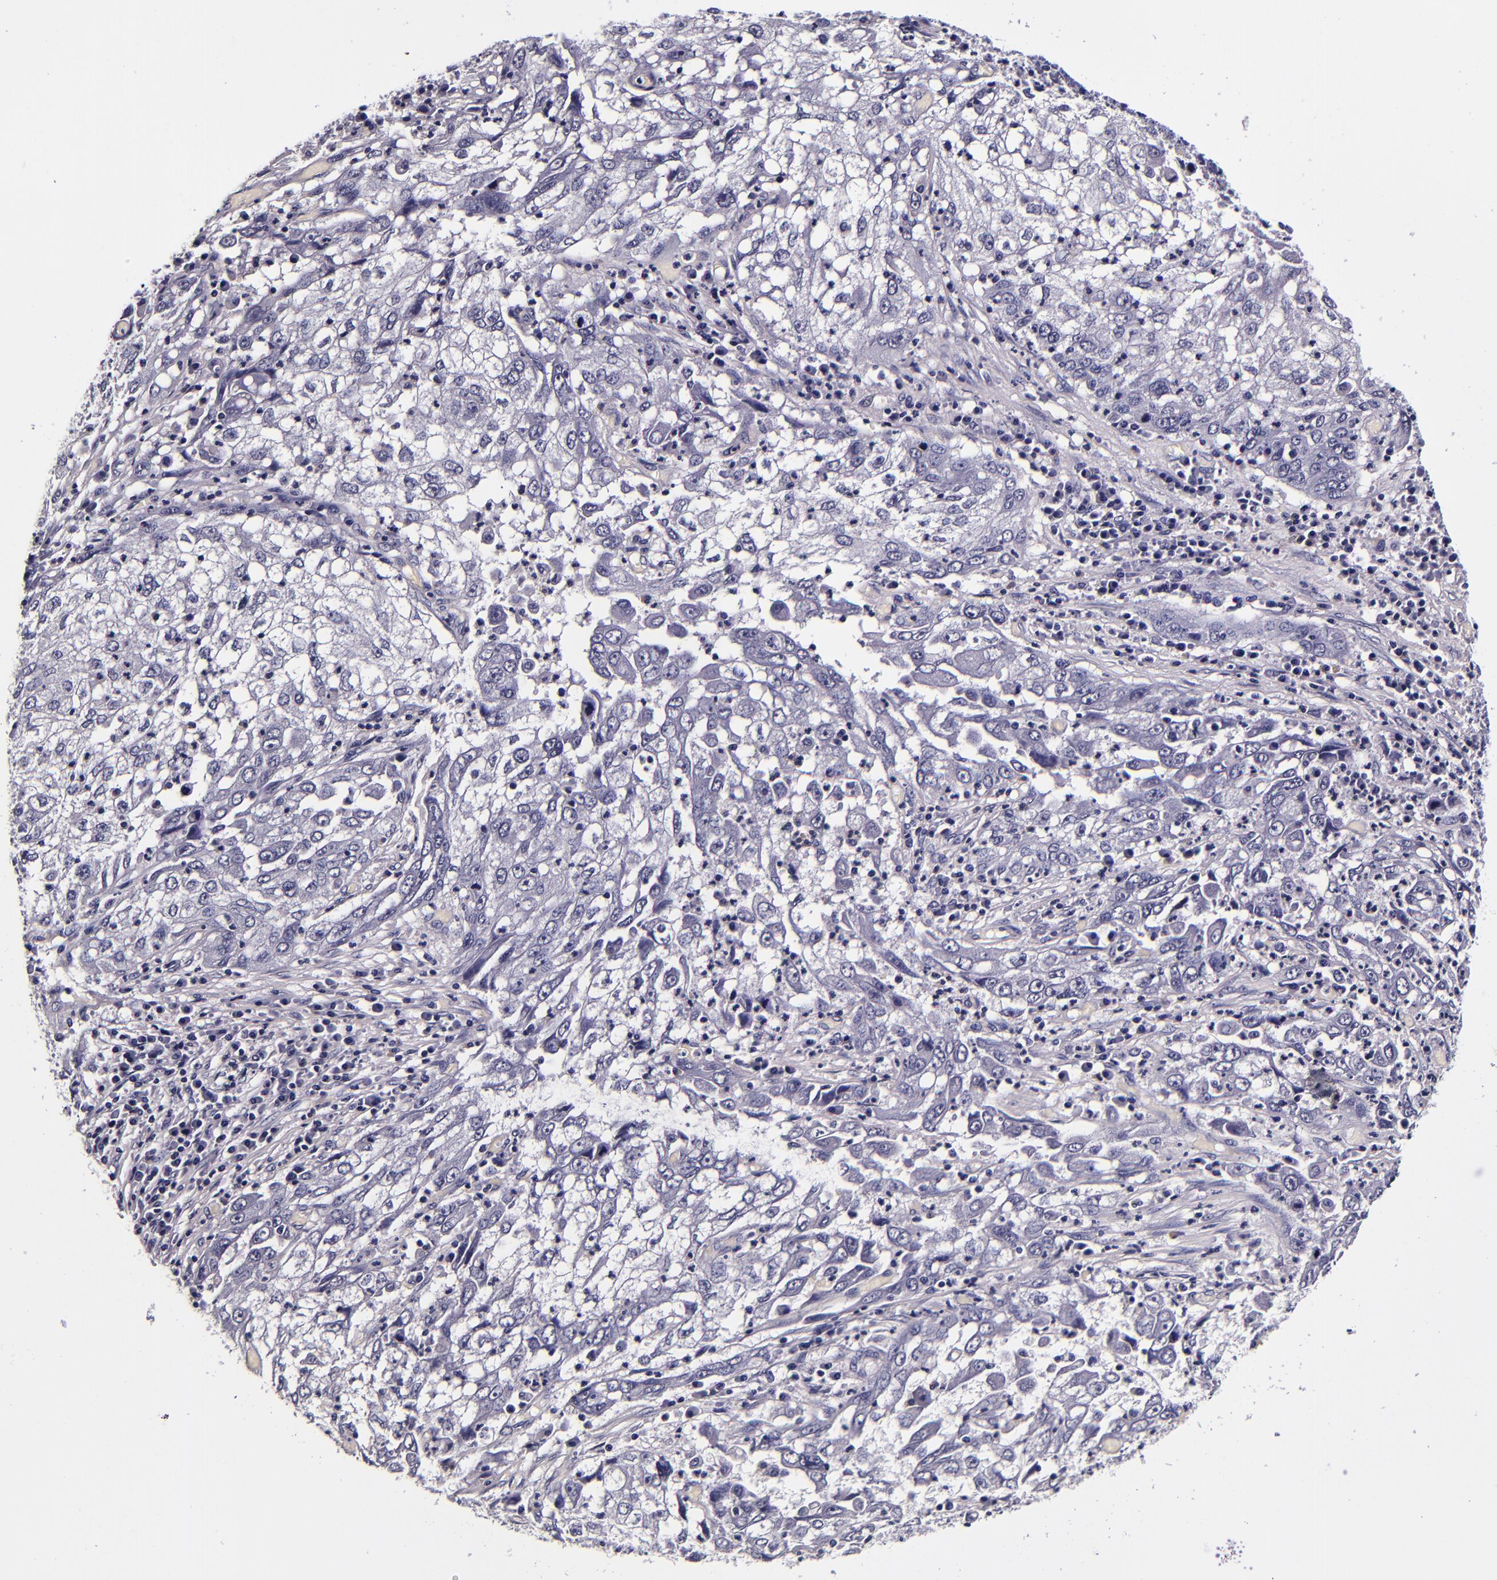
{"staining": {"intensity": "negative", "quantity": "none", "location": "none"}, "tissue": "cervical cancer", "cell_type": "Tumor cells", "image_type": "cancer", "snomed": [{"axis": "morphology", "description": "Squamous cell carcinoma, NOS"}, {"axis": "topography", "description": "Cervix"}], "caption": "IHC of cervical cancer shows no staining in tumor cells.", "gene": "FBN1", "patient": {"sex": "female", "age": 36}}